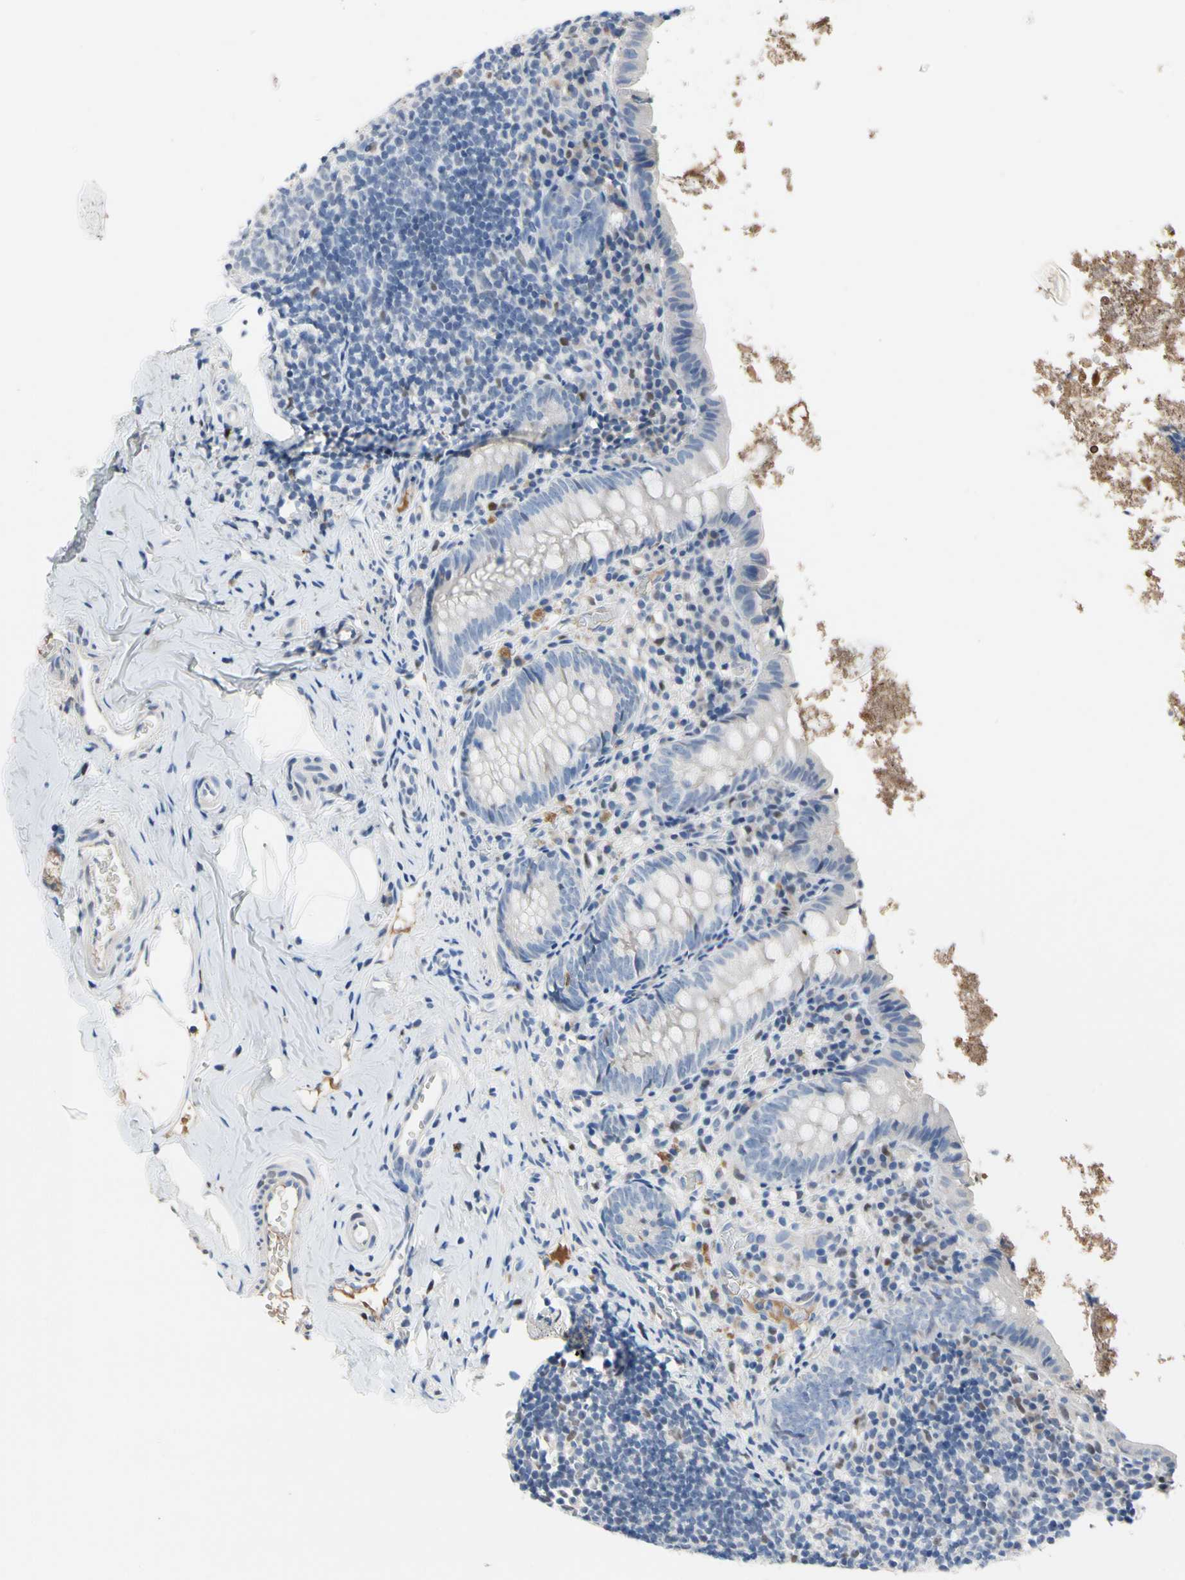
{"staining": {"intensity": "negative", "quantity": "none", "location": "none"}, "tissue": "appendix", "cell_type": "Glandular cells", "image_type": "normal", "snomed": [{"axis": "morphology", "description": "Normal tissue, NOS"}, {"axis": "topography", "description": "Appendix"}], "caption": "Immunohistochemistry (IHC) of benign appendix exhibits no positivity in glandular cells.", "gene": "ECRG4", "patient": {"sex": "female", "age": 10}}